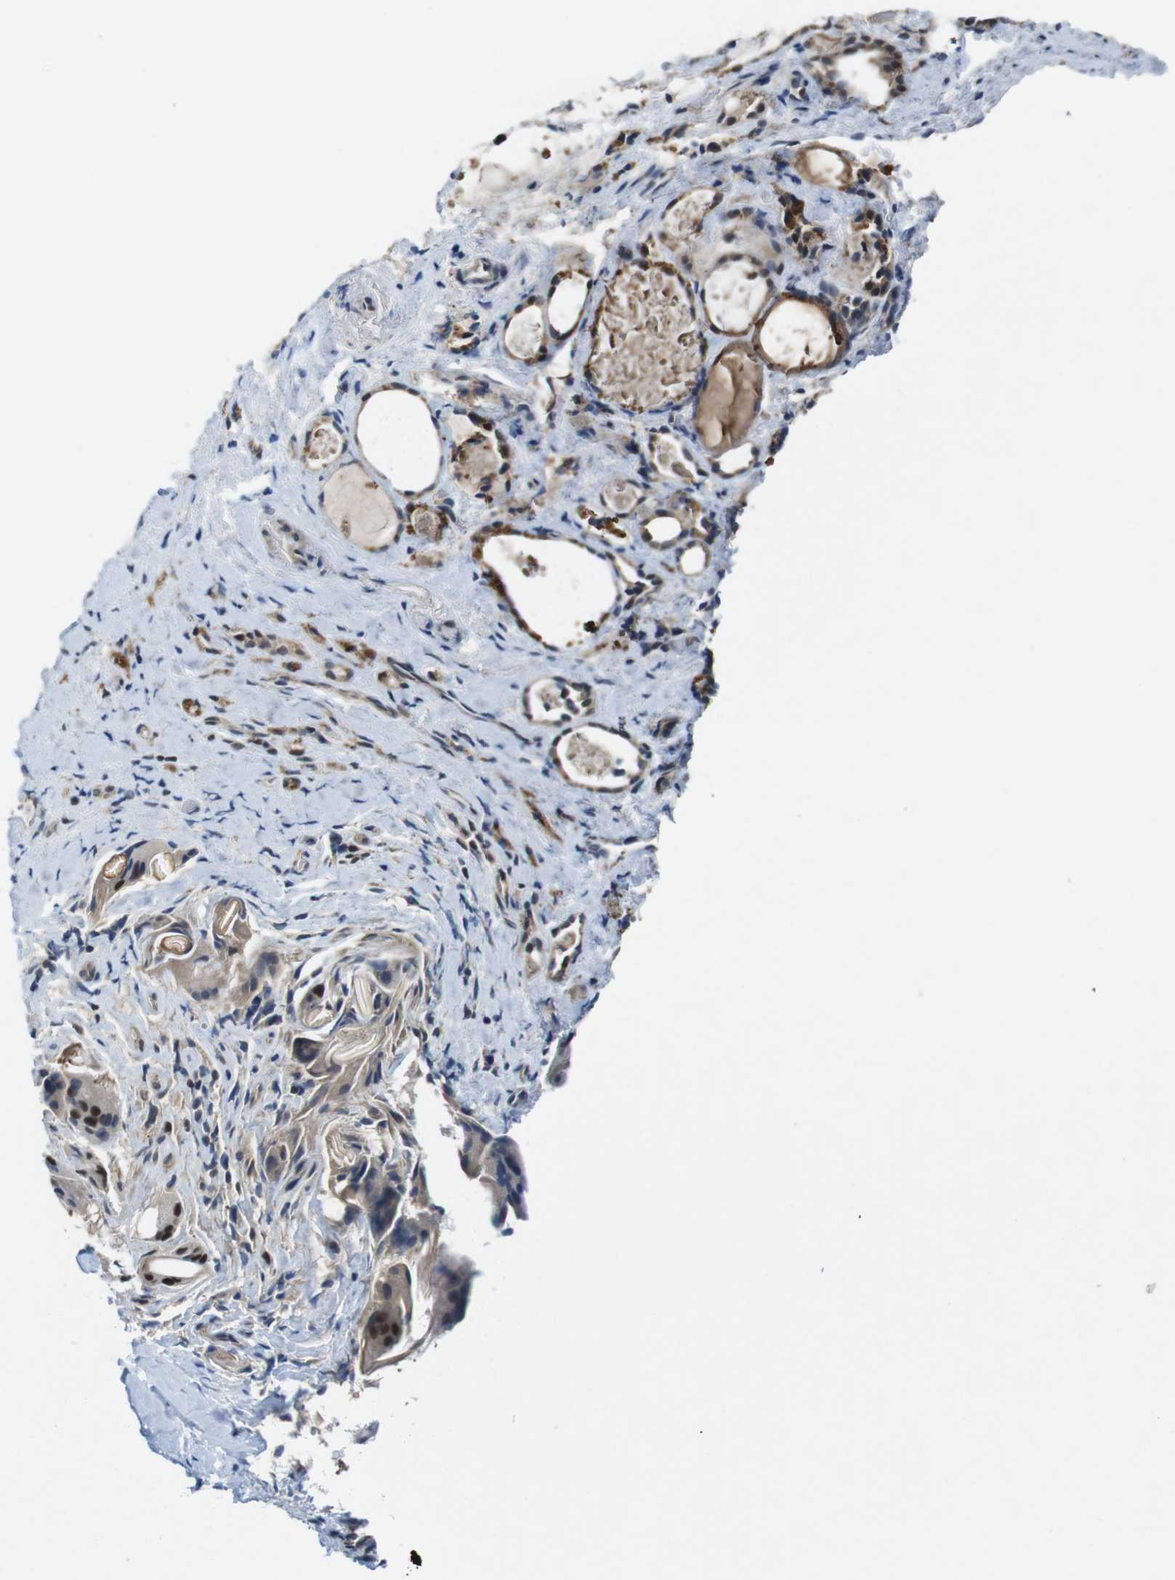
{"staining": {"intensity": "moderate", "quantity": ">75%", "location": "cytoplasmic/membranous,nuclear"}, "tissue": "thyroid gland", "cell_type": "Glandular cells", "image_type": "normal", "snomed": [{"axis": "morphology", "description": "Normal tissue, NOS"}, {"axis": "topography", "description": "Thyroid gland"}], "caption": "Immunohistochemical staining of unremarkable thyroid gland shows medium levels of moderate cytoplasmic/membranous,nuclear positivity in approximately >75% of glandular cells. The staining is performed using DAB brown chromogen to label protein expression. The nuclei are counter-stained blue using hematoxylin.", "gene": "MAPKAPK5", "patient": {"sex": "female", "age": 75}}